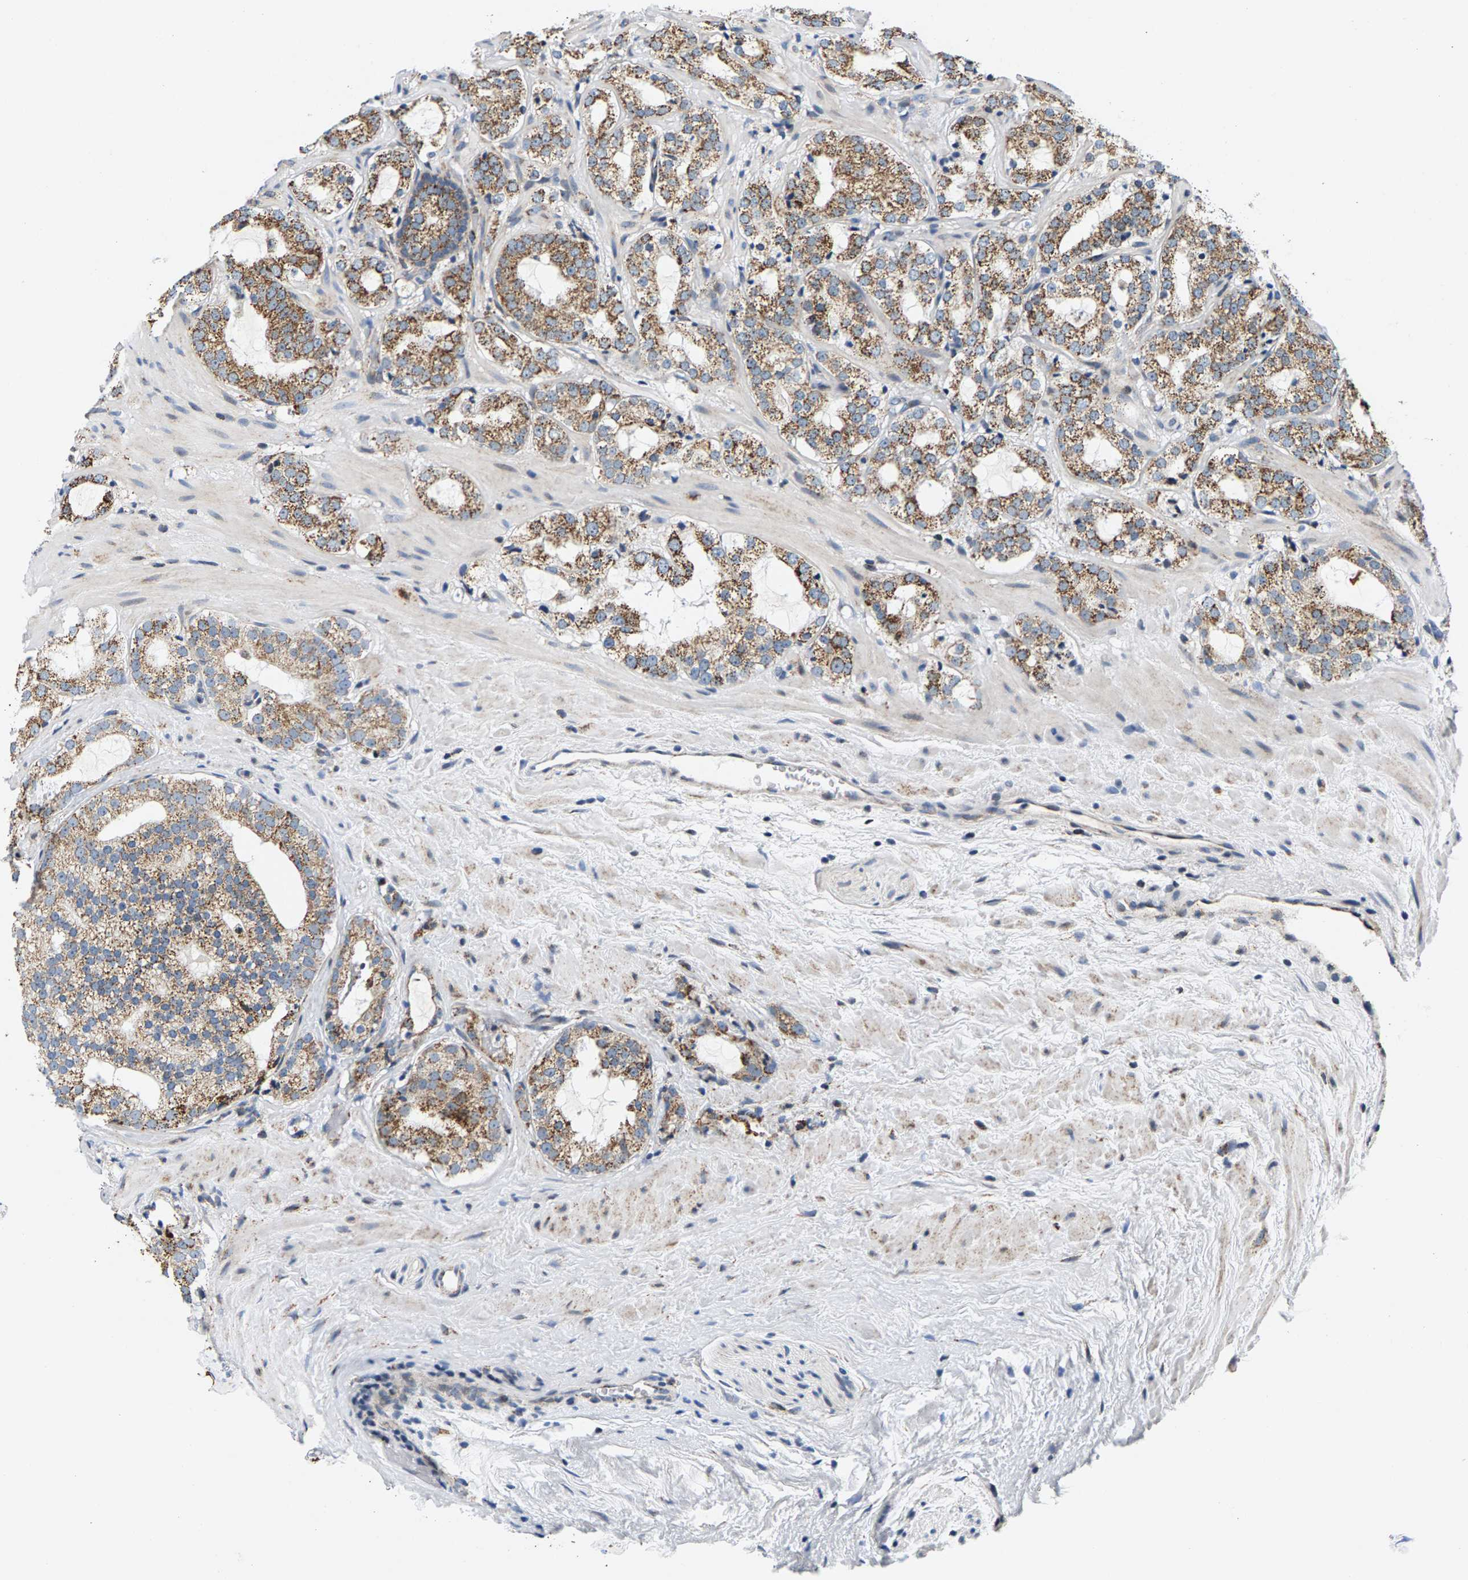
{"staining": {"intensity": "moderate", "quantity": ">75%", "location": "cytoplasmic/membranous"}, "tissue": "prostate cancer", "cell_type": "Tumor cells", "image_type": "cancer", "snomed": [{"axis": "morphology", "description": "Adenocarcinoma, High grade"}, {"axis": "topography", "description": "Prostate"}], "caption": "The immunohistochemical stain labels moderate cytoplasmic/membranous staining in tumor cells of adenocarcinoma (high-grade) (prostate) tissue.", "gene": "PDE1A", "patient": {"sex": "male", "age": 64}}